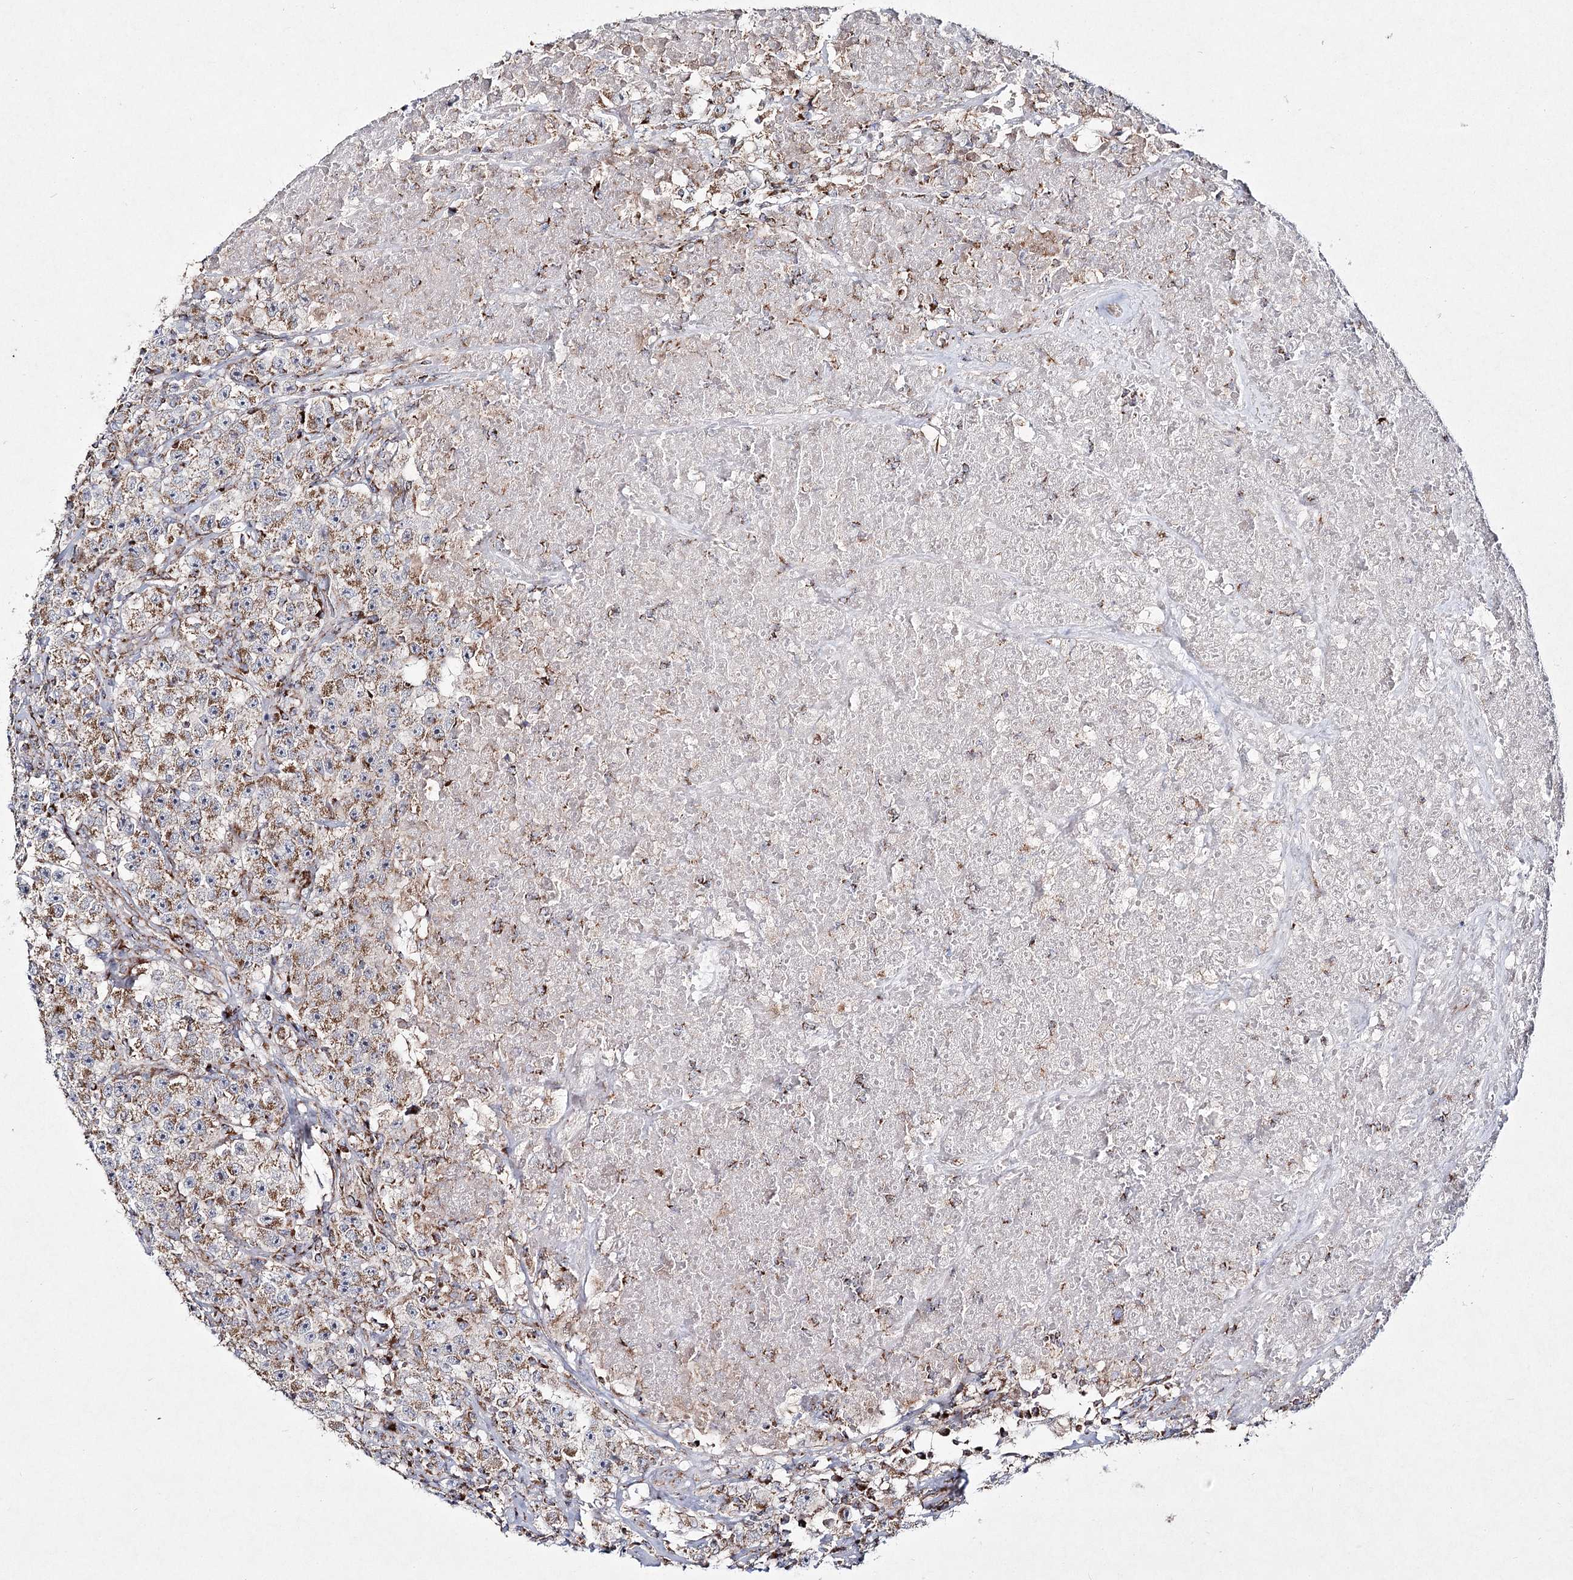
{"staining": {"intensity": "moderate", "quantity": ">75%", "location": "cytoplasmic/membranous"}, "tissue": "testis cancer", "cell_type": "Tumor cells", "image_type": "cancer", "snomed": [{"axis": "morphology", "description": "Seminoma, NOS"}, {"axis": "topography", "description": "Testis"}], "caption": "High-power microscopy captured an immunohistochemistry (IHC) micrograph of testis seminoma, revealing moderate cytoplasmic/membranous expression in about >75% of tumor cells. The protein is shown in brown color, while the nuclei are stained blue.", "gene": "DNA2", "patient": {"sex": "male", "age": 22}}